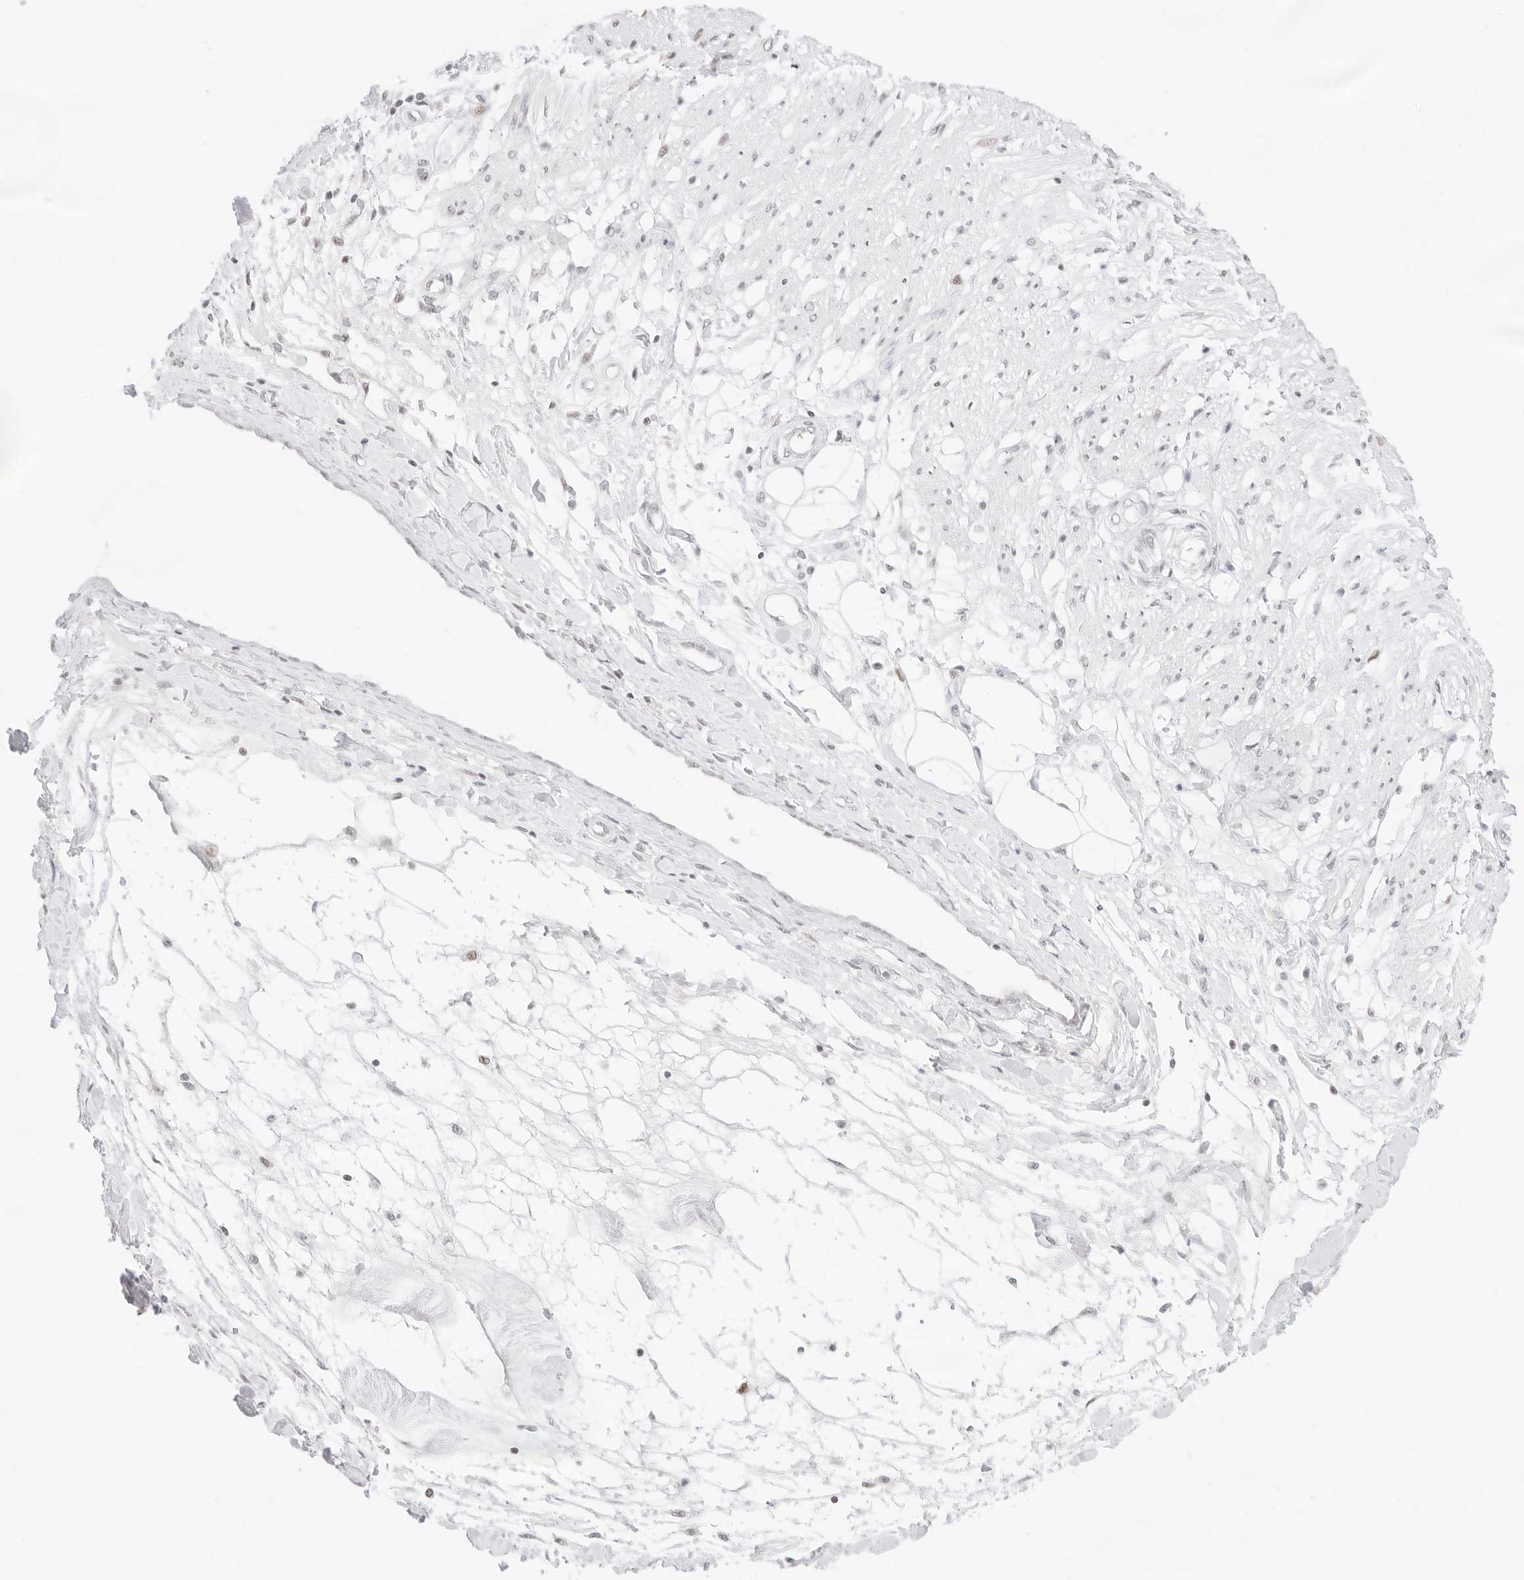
{"staining": {"intensity": "negative", "quantity": "none", "location": "none"}, "tissue": "smooth muscle", "cell_type": "Smooth muscle cells", "image_type": "normal", "snomed": [{"axis": "morphology", "description": "Normal tissue, NOS"}, {"axis": "morphology", "description": "Adenocarcinoma, NOS"}, {"axis": "topography", "description": "Smooth muscle"}, {"axis": "topography", "description": "Colon"}], "caption": "Smooth muscle was stained to show a protein in brown. There is no significant expression in smooth muscle cells. (Brightfield microscopy of DAB immunohistochemistry at high magnification).", "gene": "GNAS", "patient": {"sex": "male", "age": 14}}